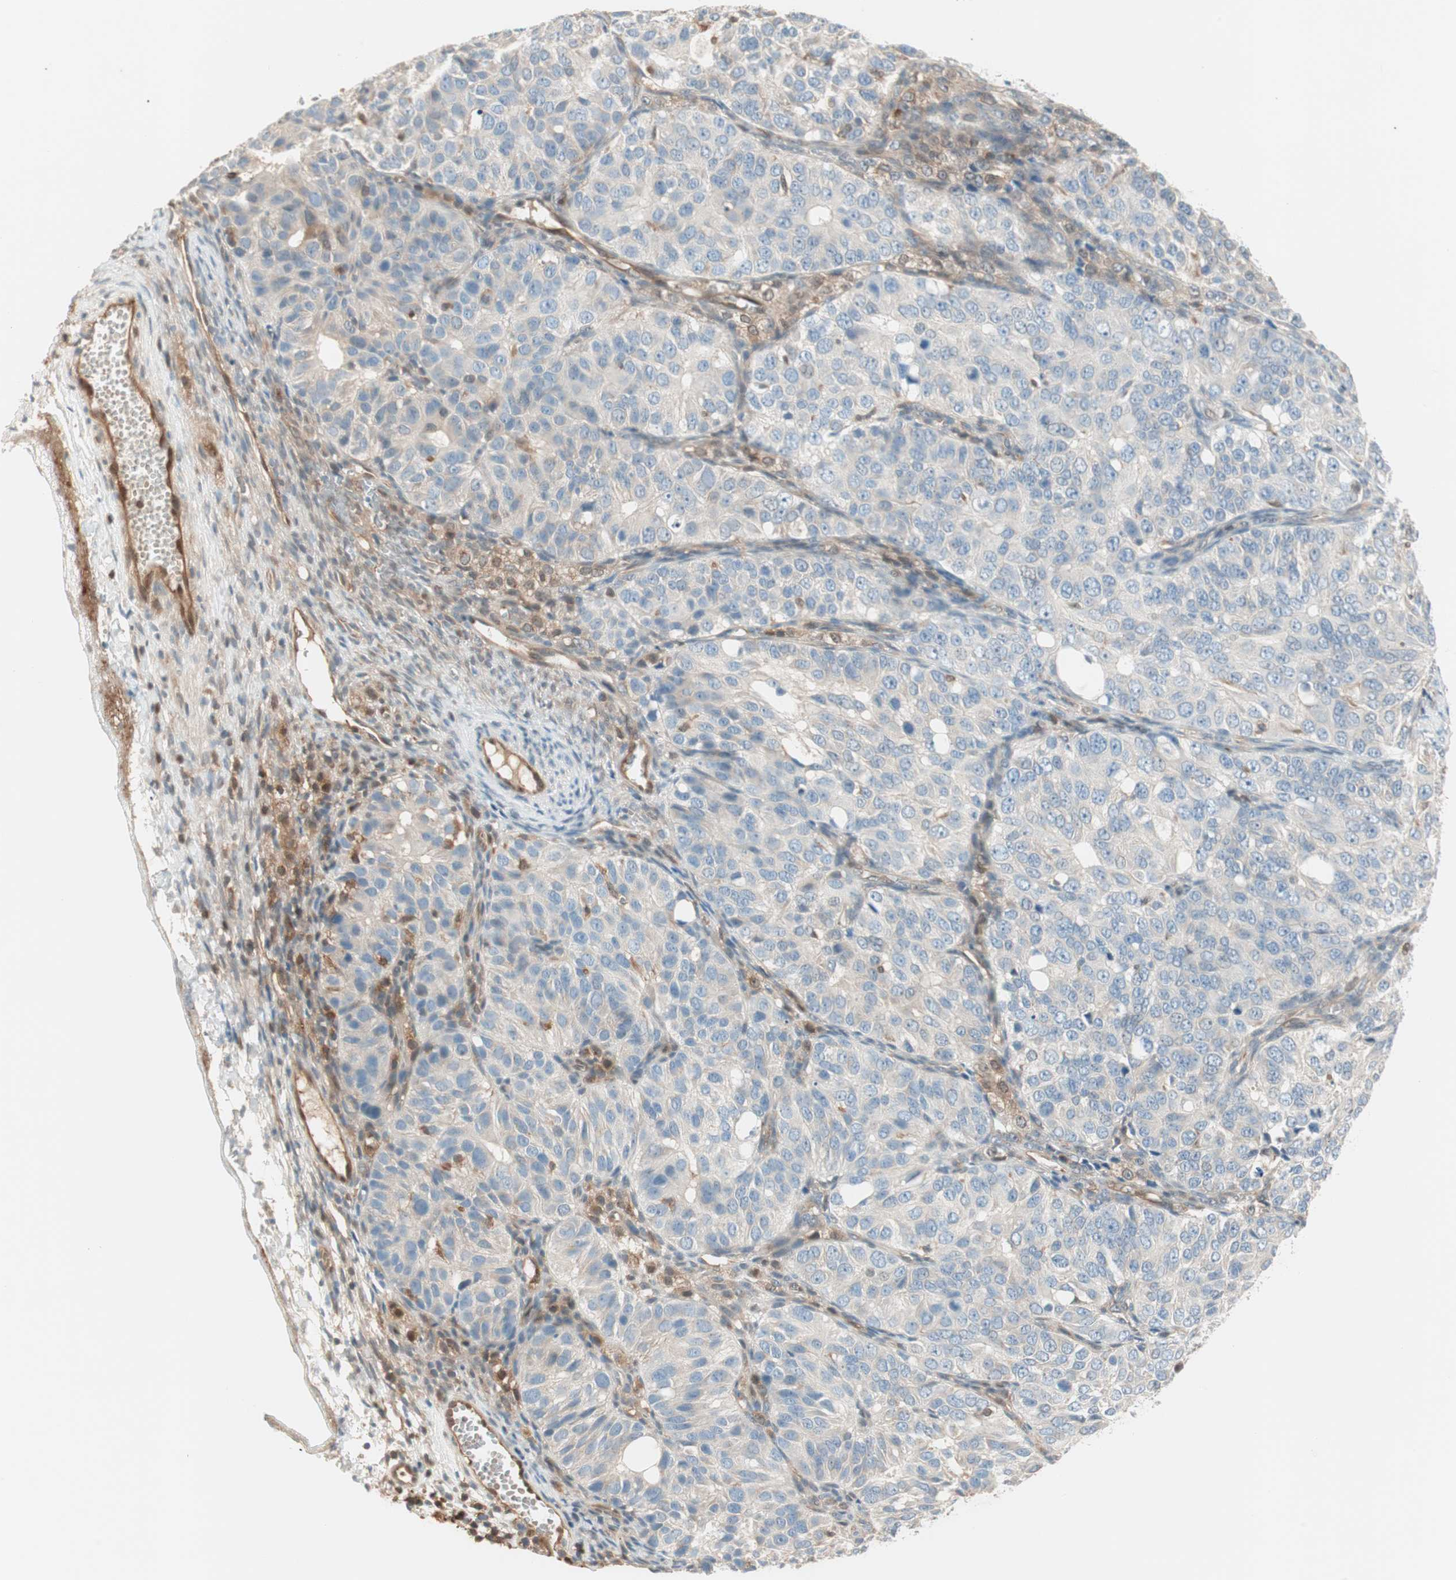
{"staining": {"intensity": "weak", "quantity": "<25%", "location": "cytoplasmic/membranous"}, "tissue": "ovarian cancer", "cell_type": "Tumor cells", "image_type": "cancer", "snomed": [{"axis": "morphology", "description": "Carcinoma, endometroid"}, {"axis": "topography", "description": "Ovary"}], "caption": "The immunohistochemistry (IHC) histopathology image has no significant positivity in tumor cells of endometroid carcinoma (ovarian) tissue. Brightfield microscopy of IHC stained with DAB (brown) and hematoxylin (blue), captured at high magnification.", "gene": "GALT", "patient": {"sex": "female", "age": 51}}